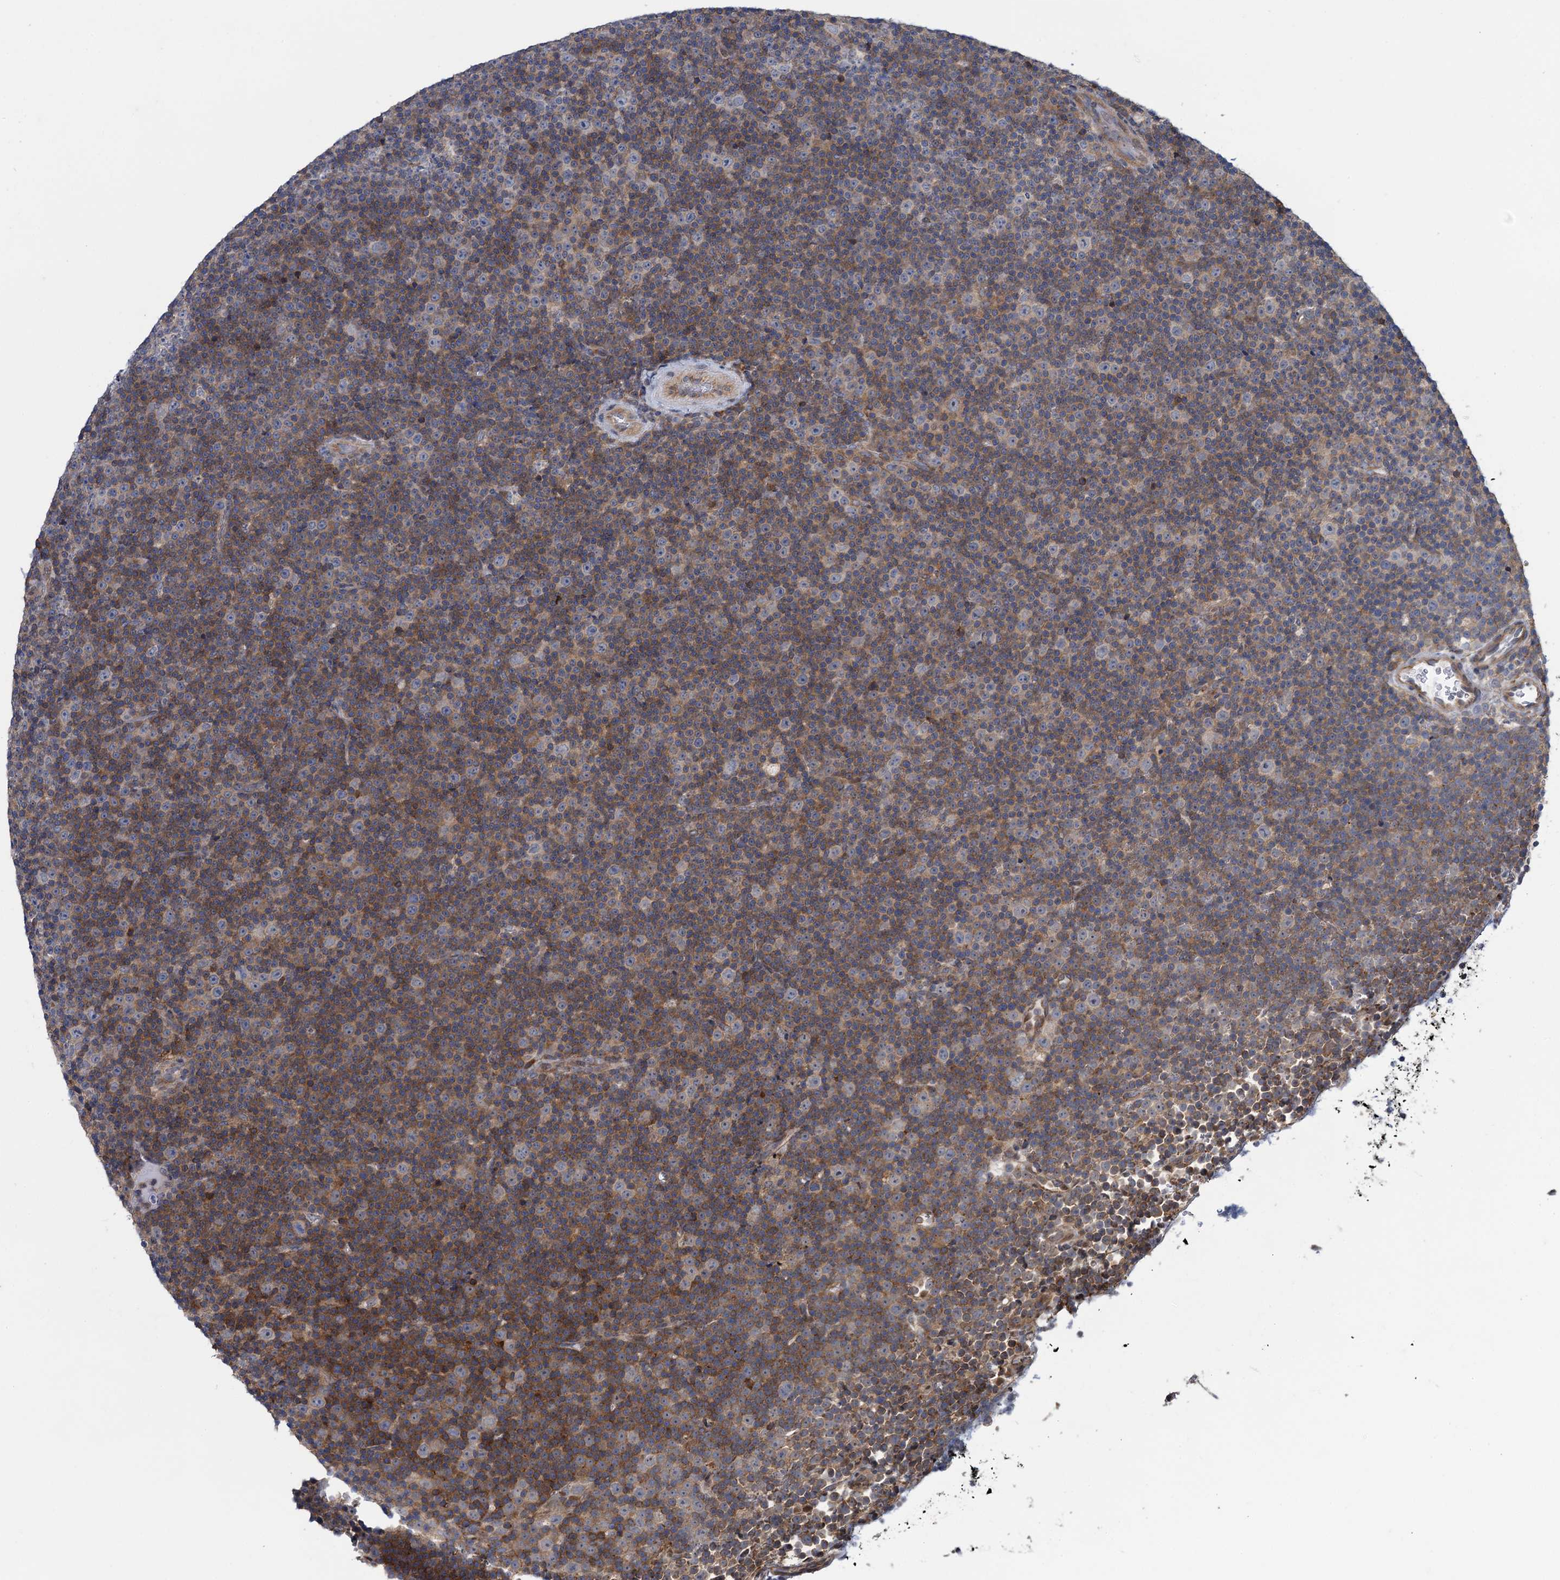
{"staining": {"intensity": "weak", "quantity": "25%-75%", "location": "cytoplasmic/membranous"}, "tissue": "lymphoma", "cell_type": "Tumor cells", "image_type": "cancer", "snomed": [{"axis": "morphology", "description": "Malignant lymphoma, non-Hodgkin's type, Low grade"}, {"axis": "topography", "description": "Lymph node"}], "caption": "Malignant lymphoma, non-Hodgkin's type (low-grade) tissue displays weak cytoplasmic/membranous expression in approximately 25%-75% of tumor cells, visualized by immunohistochemistry.", "gene": "CCDC102A", "patient": {"sex": "female", "age": 67}}